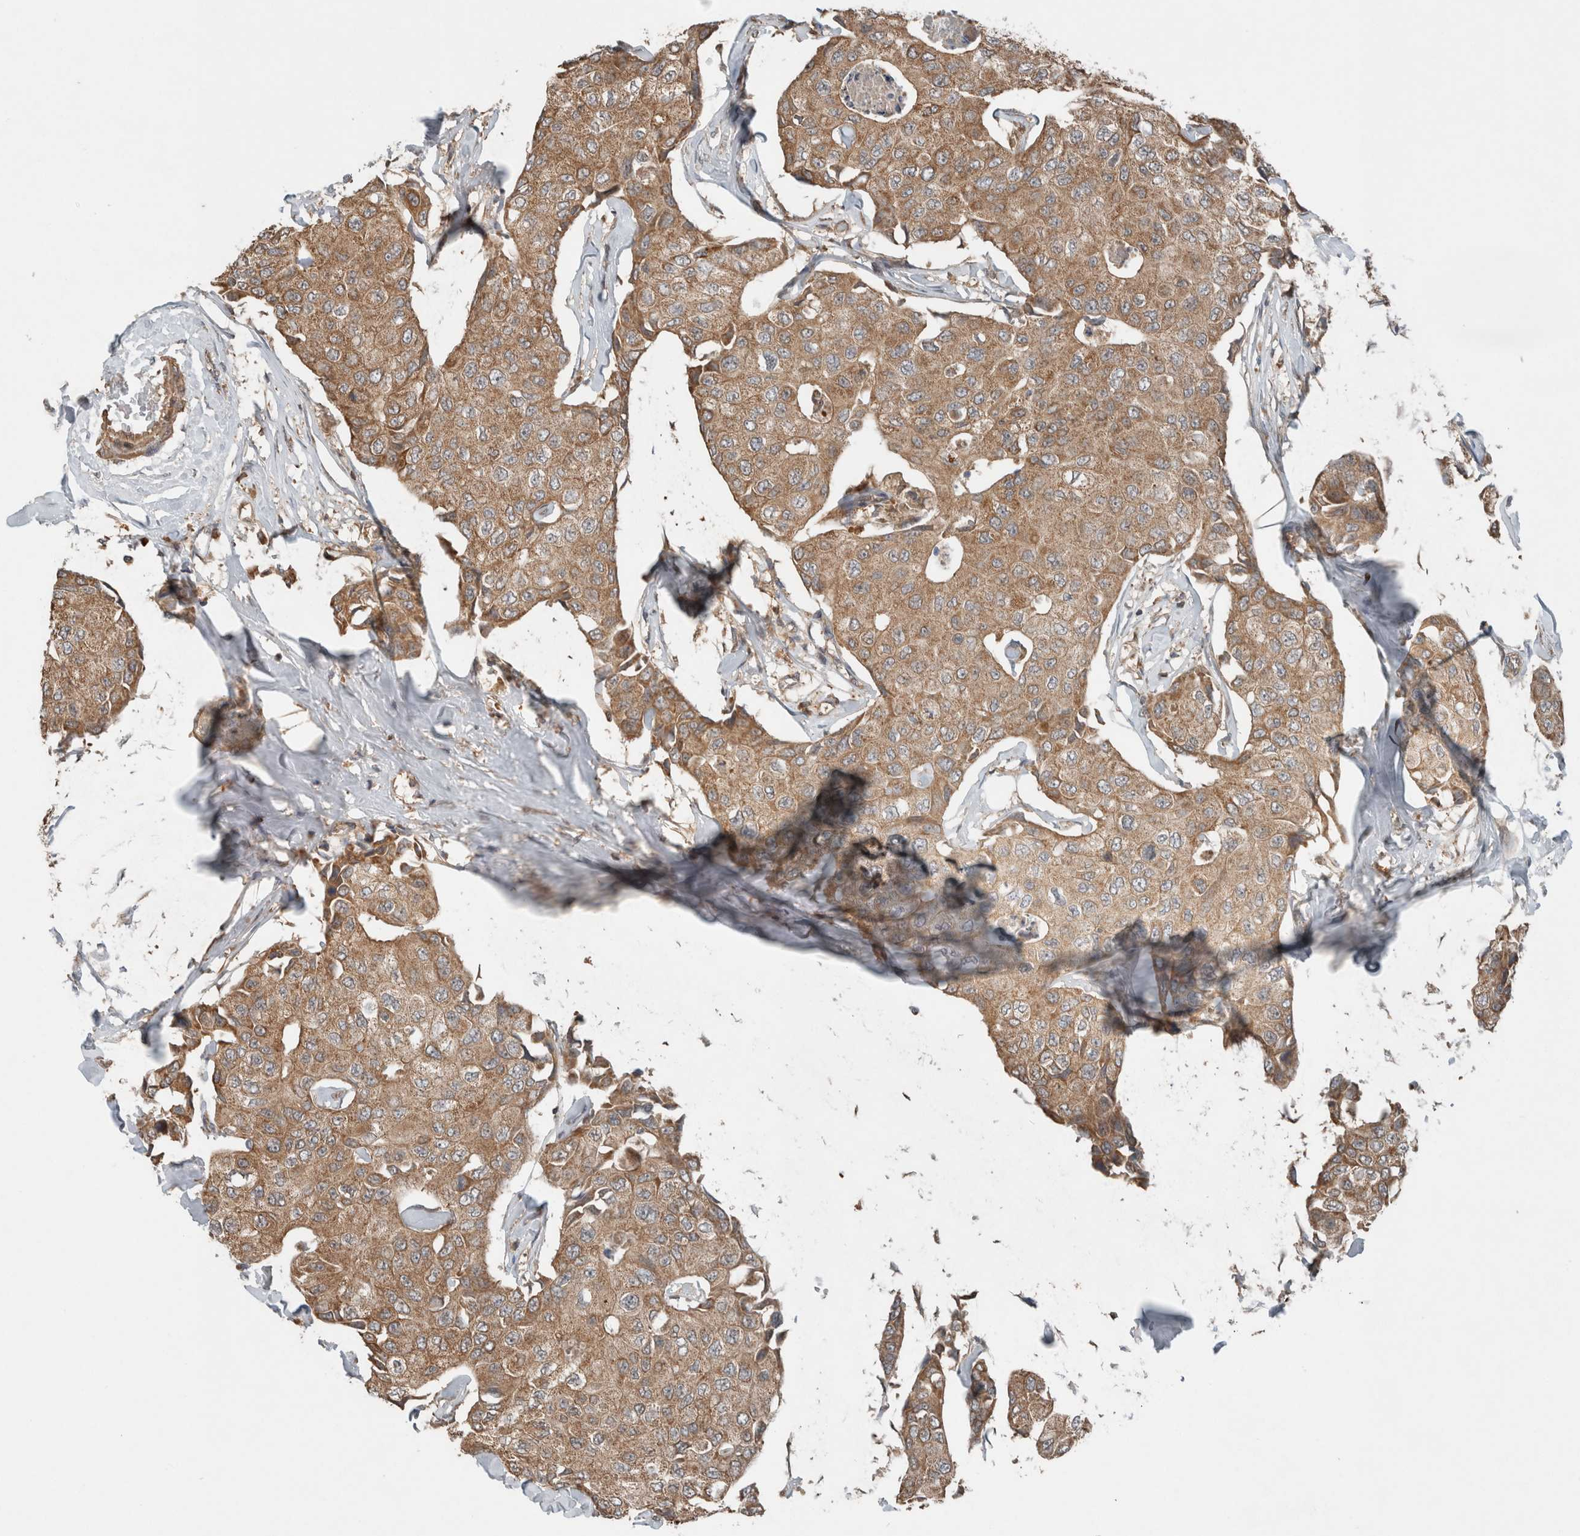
{"staining": {"intensity": "moderate", "quantity": ">75%", "location": "cytoplasmic/membranous"}, "tissue": "breast cancer", "cell_type": "Tumor cells", "image_type": "cancer", "snomed": [{"axis": "morphology", "description": "Duct carcinoma"}, {"axis": "topography", "description": "Breast"}], "caption": "Protein analysis of infiltrating ductal carcinoma (breast) tissue displays moderate cytoplasmic/membranous expression in about >75% of tumor cells.", "gene": "KLK14", "patient": {"sex": "female", "age": 80}}